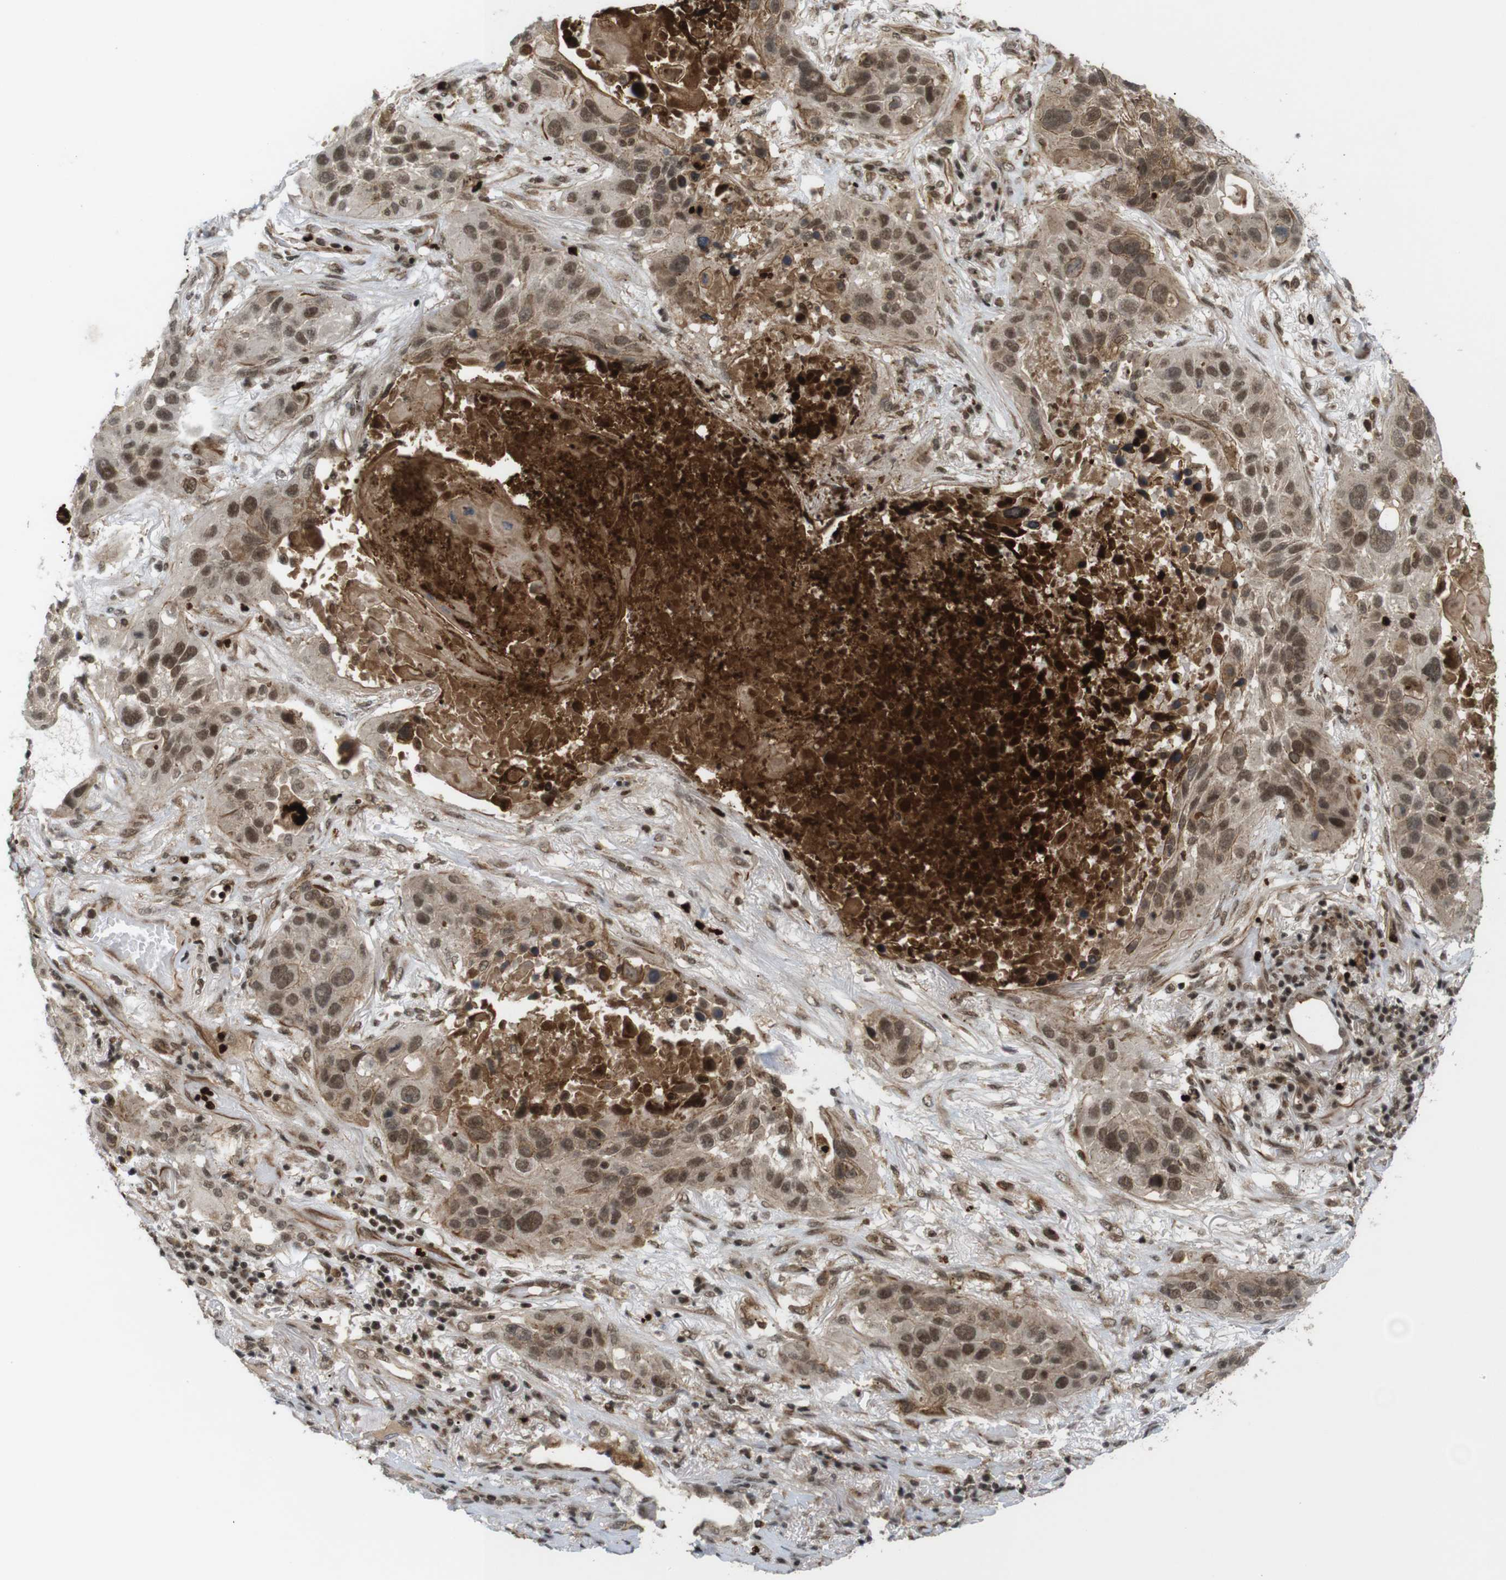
{"staining": {"intensity": "strong", "quantity": ">75%", "location": "cytoplasmic/membranous,nuclear"}, "tissue": "lung cancer", "cell_type": "Tumor cells", "image_type": "cancer", "snomed": [{"axis": "morphology", "description": "Squamous cell carcinoma, NOS"}, {"axis": "topography", "description": "Lung"}], "caption": "About >75% of tumor cells in human lung squamous cell carcinoma show strong cytoplasmic/membranous and nuclear protein positivity as visualized by brown immunohistochemical staining.", "gene": "SP2", "patient": {"sex": "male", "age": 57}}